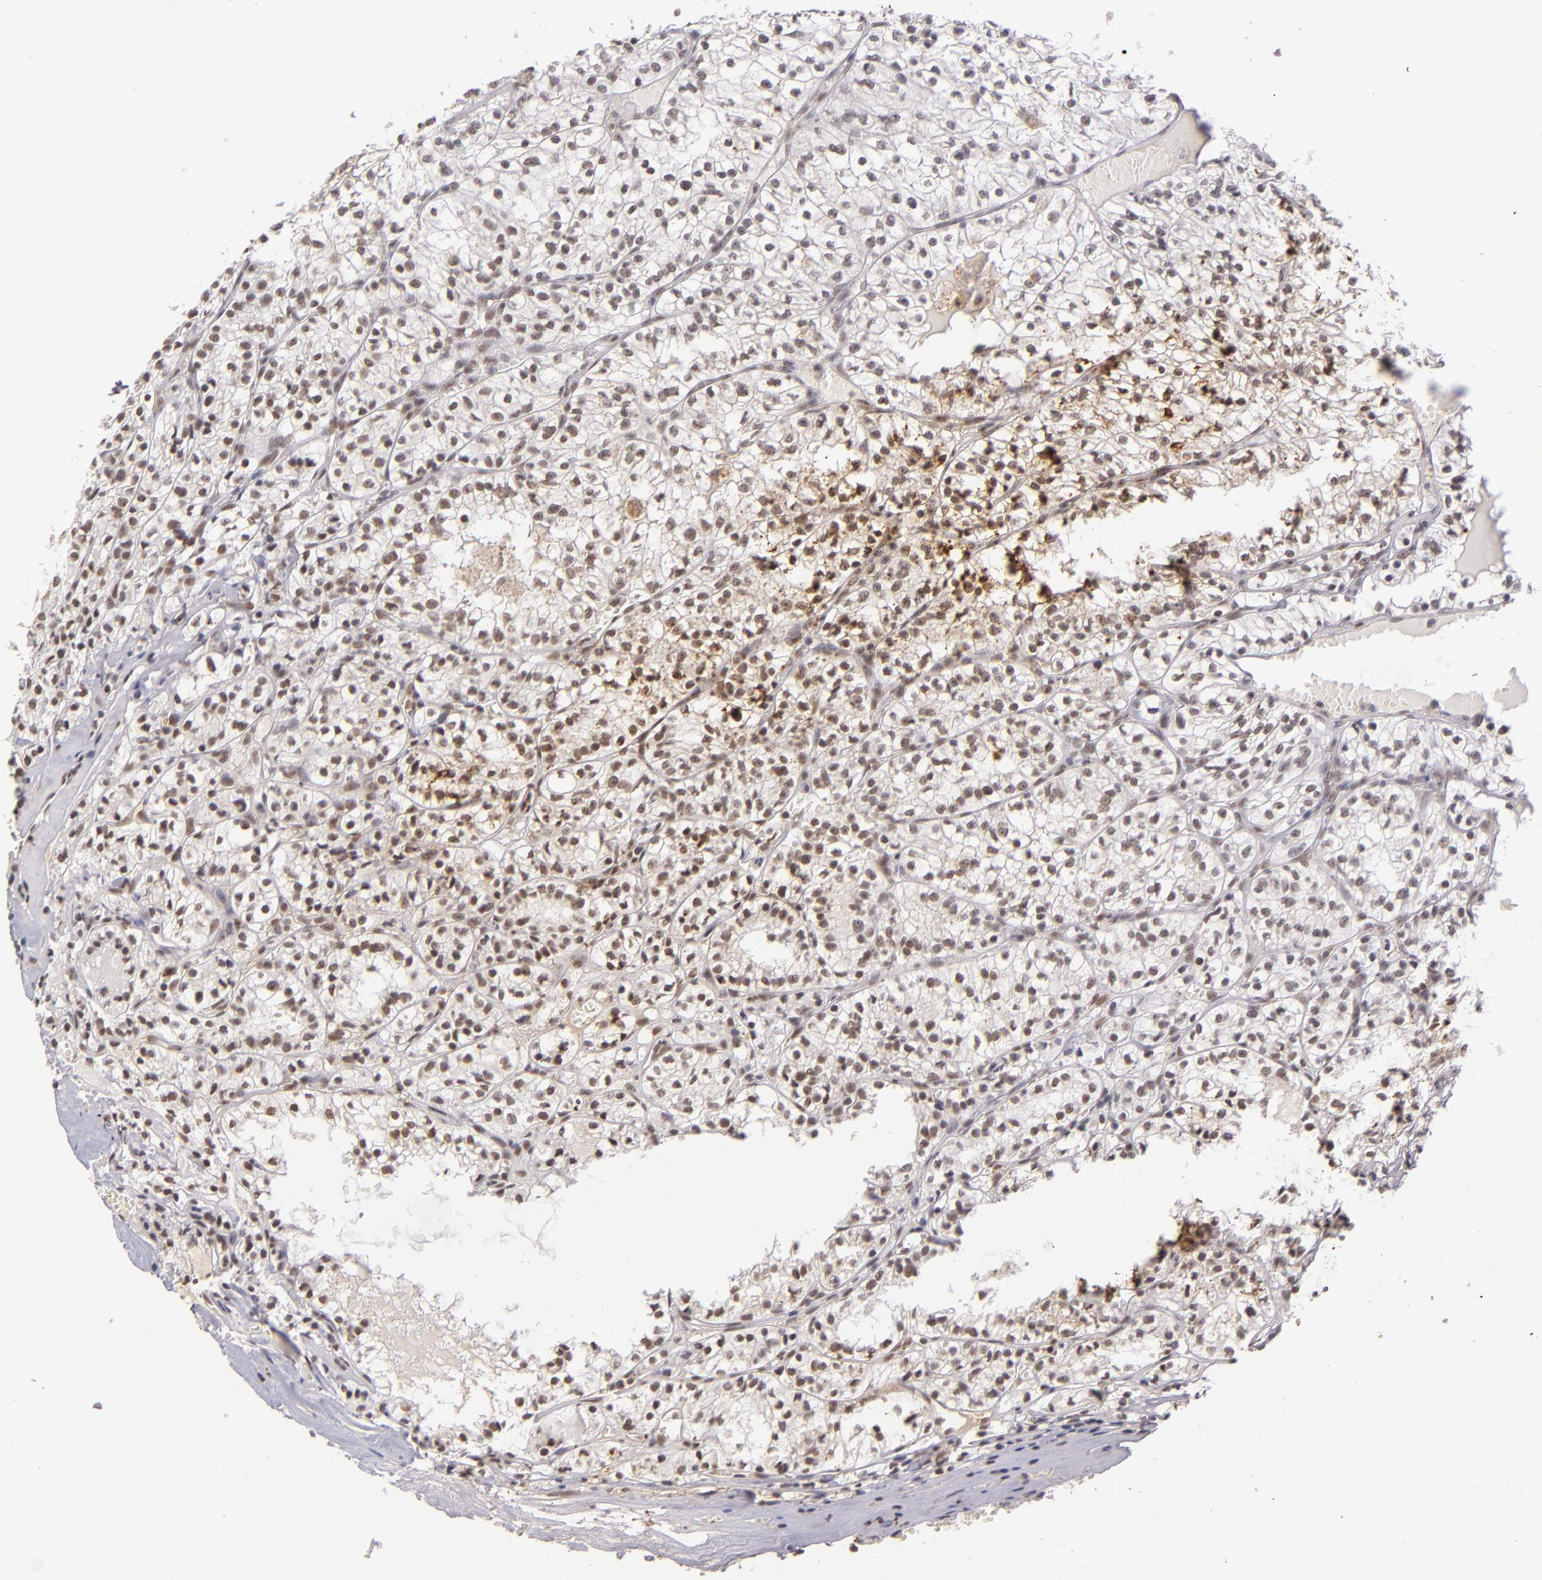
{"staining": {"intensity": "moderate", "quantity": ">75%", "location": "nuclear"}, "tissue": "renal cancer", "cell_type": "Tumor cells", "image_type": "cancer", "snomed": [{"axis": "morphology", "description": "Adenocarcinoma, NOS"}, {"axis": "topography", "description": "Kidney"}], "caption": "A histopathology image of human adenocarcinoma (renal) stained for a protein exhibits moderate nuclear brown staining in tumor cells.", "gene": "ZNF148", "patient": {"sex": "male", "age": 61}}